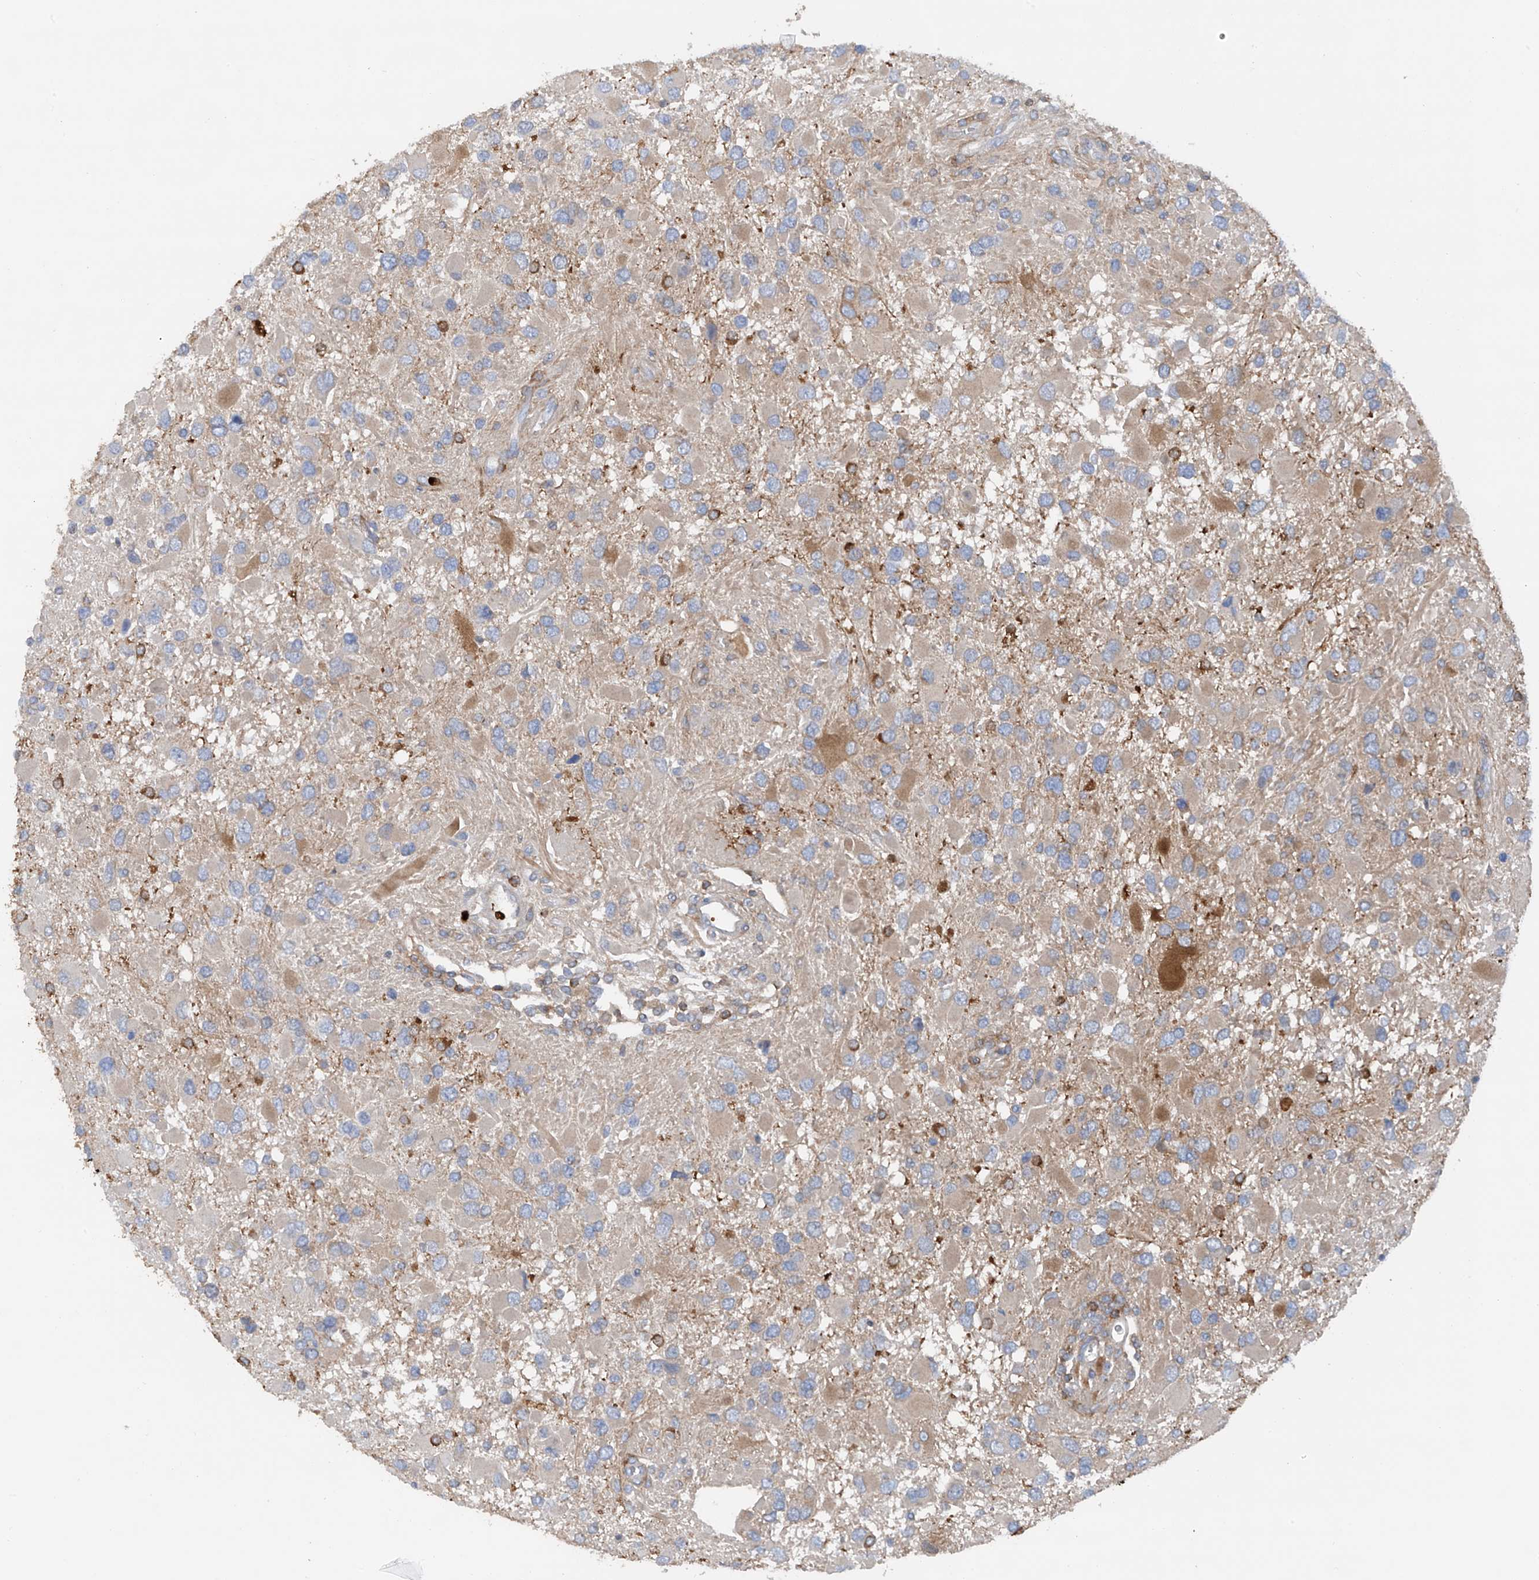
{"staining": {"intensity": "negative", "quantity": "none", "location": "none"}, "tissue": "glioma", "cell_type": "Tumor cells", "image_type": "cancer", "snomed": [{"axis": "morphology", "description": "Glioma, malignant, High grade"}, {"axis": "topography", "description": "Brain"}], "caption": "Immunohistochemical staining of malignant glioma (high-grade) shows no significant staining in tumor cells. (Immunohistochemistry, brightfield microscopy, high magnification).", "gene": "PHACTR2", "patient": {"sex": "male", "age": 53}}